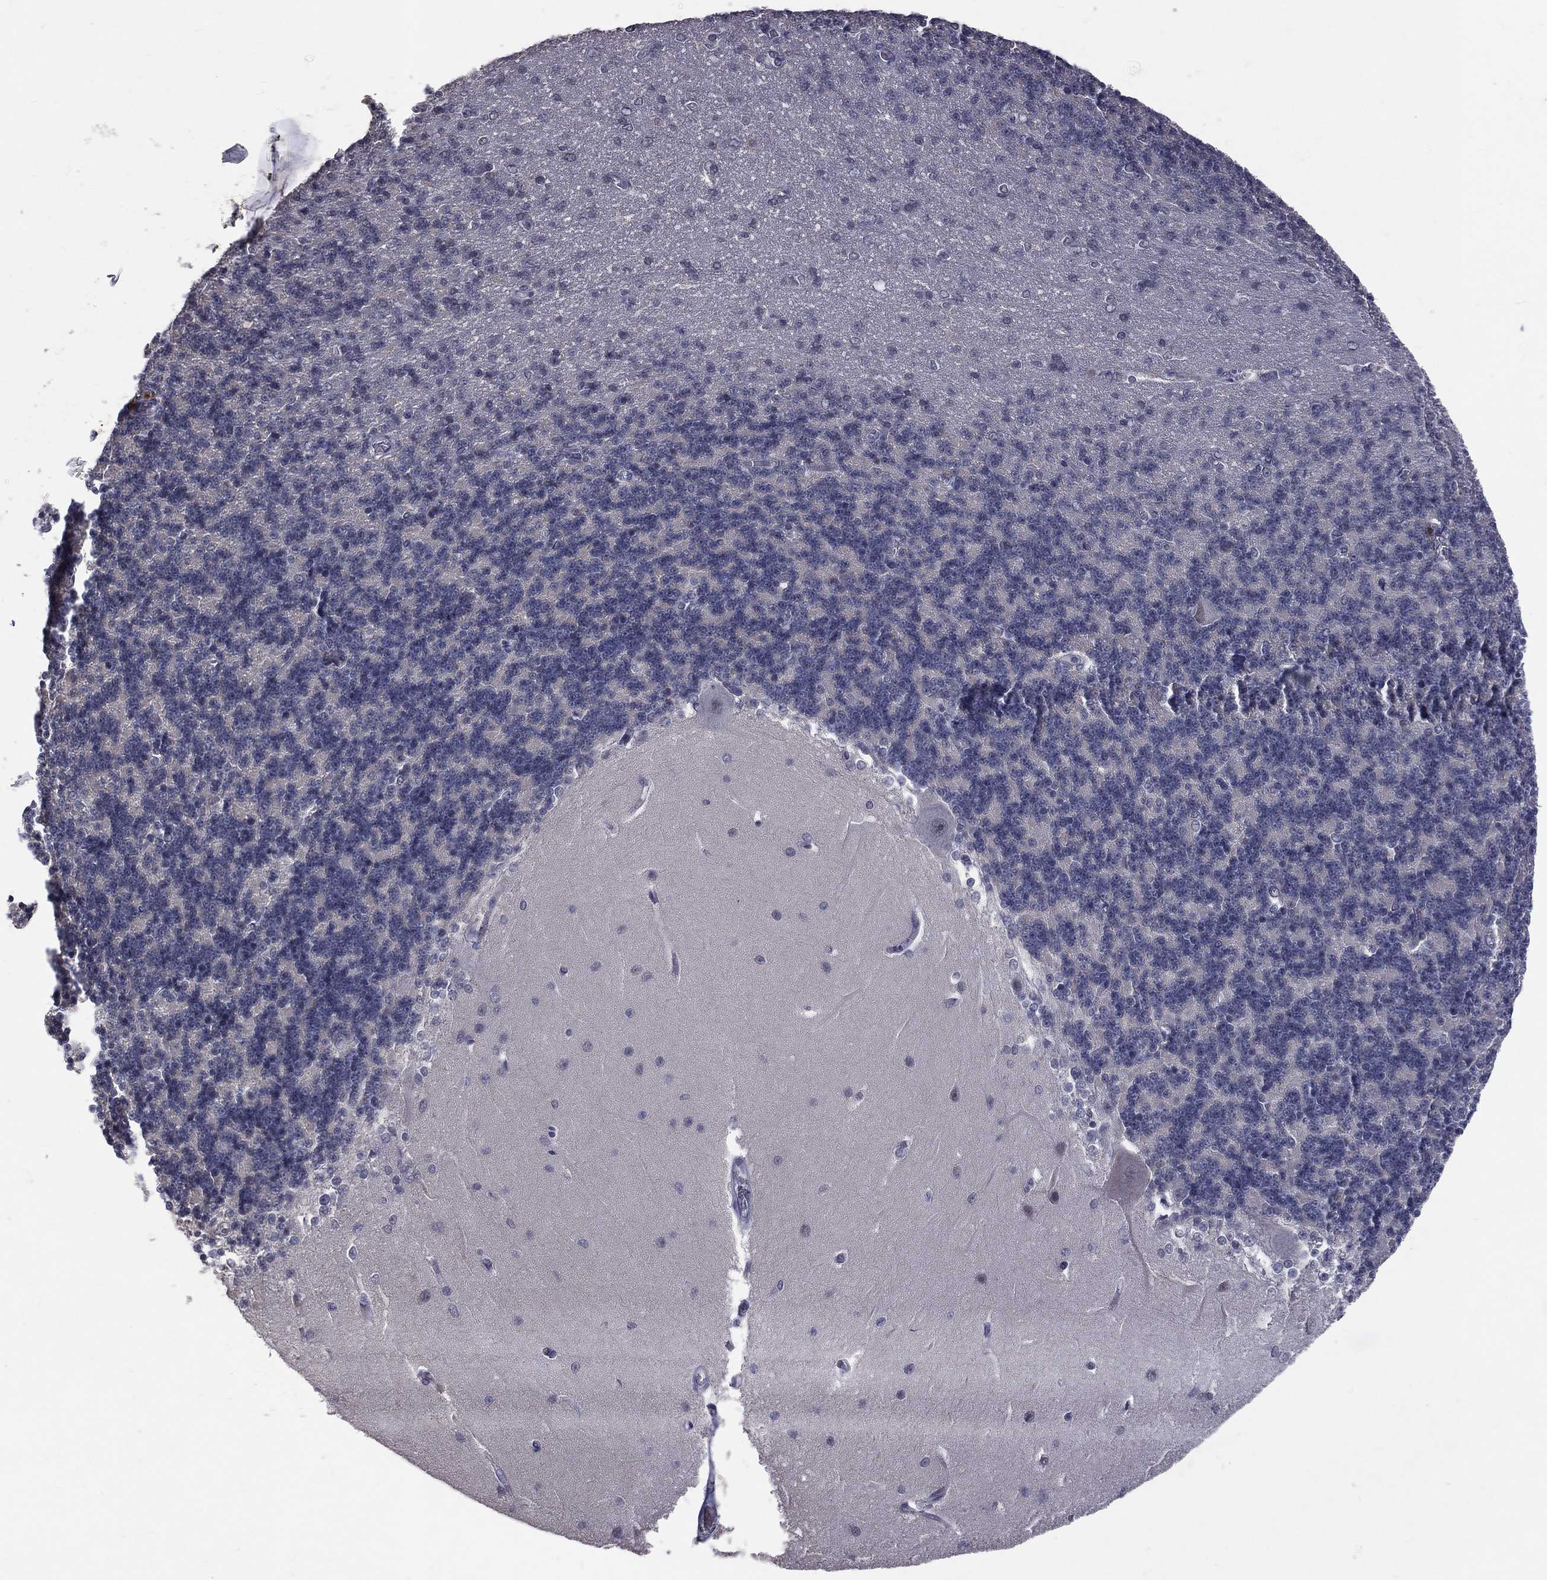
{"staining": {"intensity": "negative", "quantity": "none", "location": "none"}, "tissue": "cerebellum", "cell_type": "Cells in granular layer", "image_type": "normal", "snomed": [{"axis": "morphology", "description": "Normal tissue, NOS"}, {"axis": "topography", "description": "Cerebellum"}], "caption": "Cells in granular layer show no significant protein positivity in benign cerebellum.", "gene": "DSG4", "patient": {"sex": "male", "age": 37}}